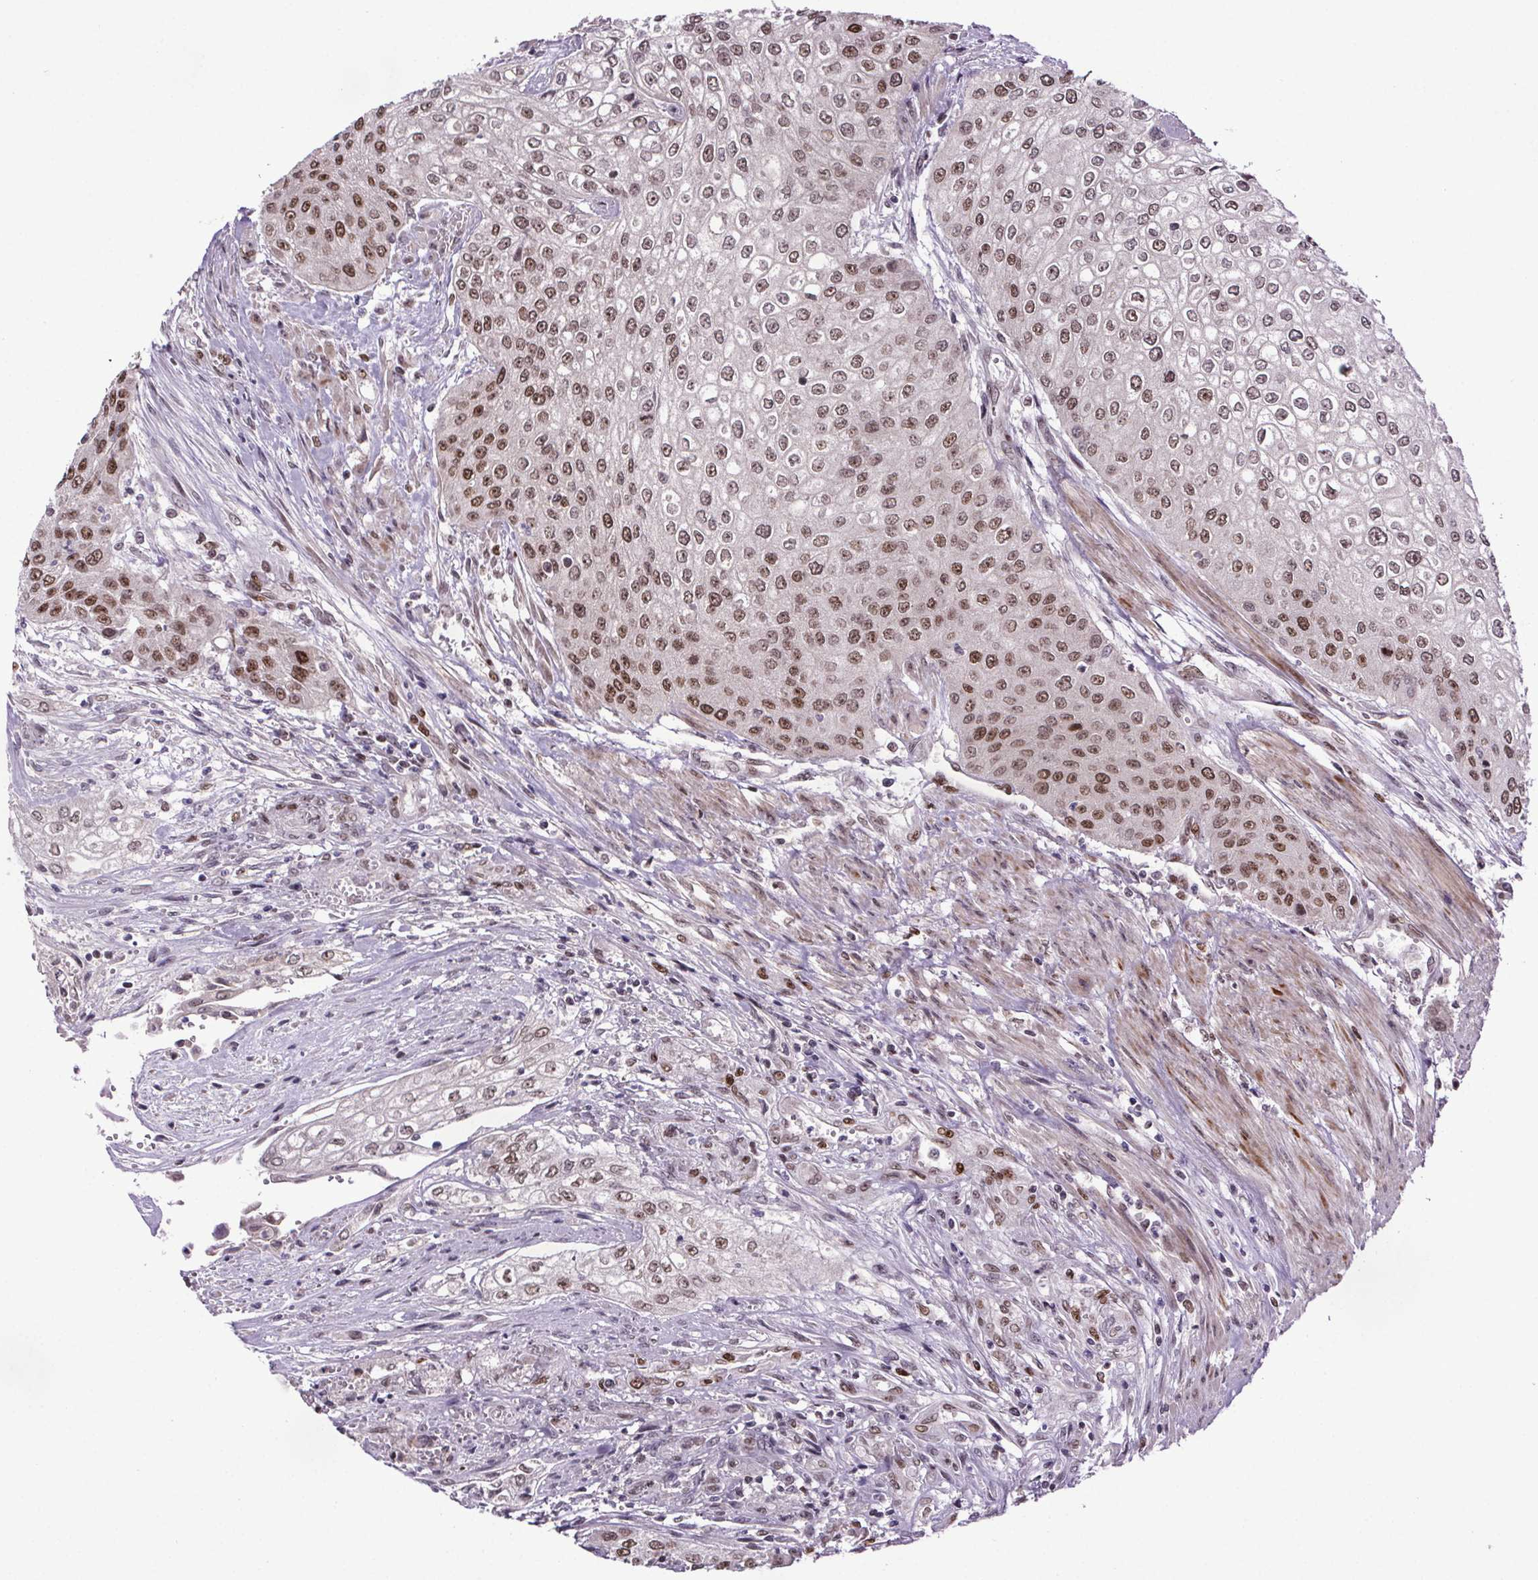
{"staining": {"intensity": "moderate", "quantity": "25%-75%", "location": "nuclear"}, "tissue": "urothelial cancer", "cell_type": "Tumor cells", "image_type": "cancer", "snomed": [{"axis": "morphology", "description": "Urothelial carcinoma, High grade"}, {"axis": "topography", "description": "Urinary bladder"}], "caption": "Brown immunohistochemical staining in urothelial carcinoma (high-grade) shows moderate nuclear expression in about 25%-75% of tumor cells.", "gene": "ATMIN", "patient": {"sex": "male", "age": 62}}